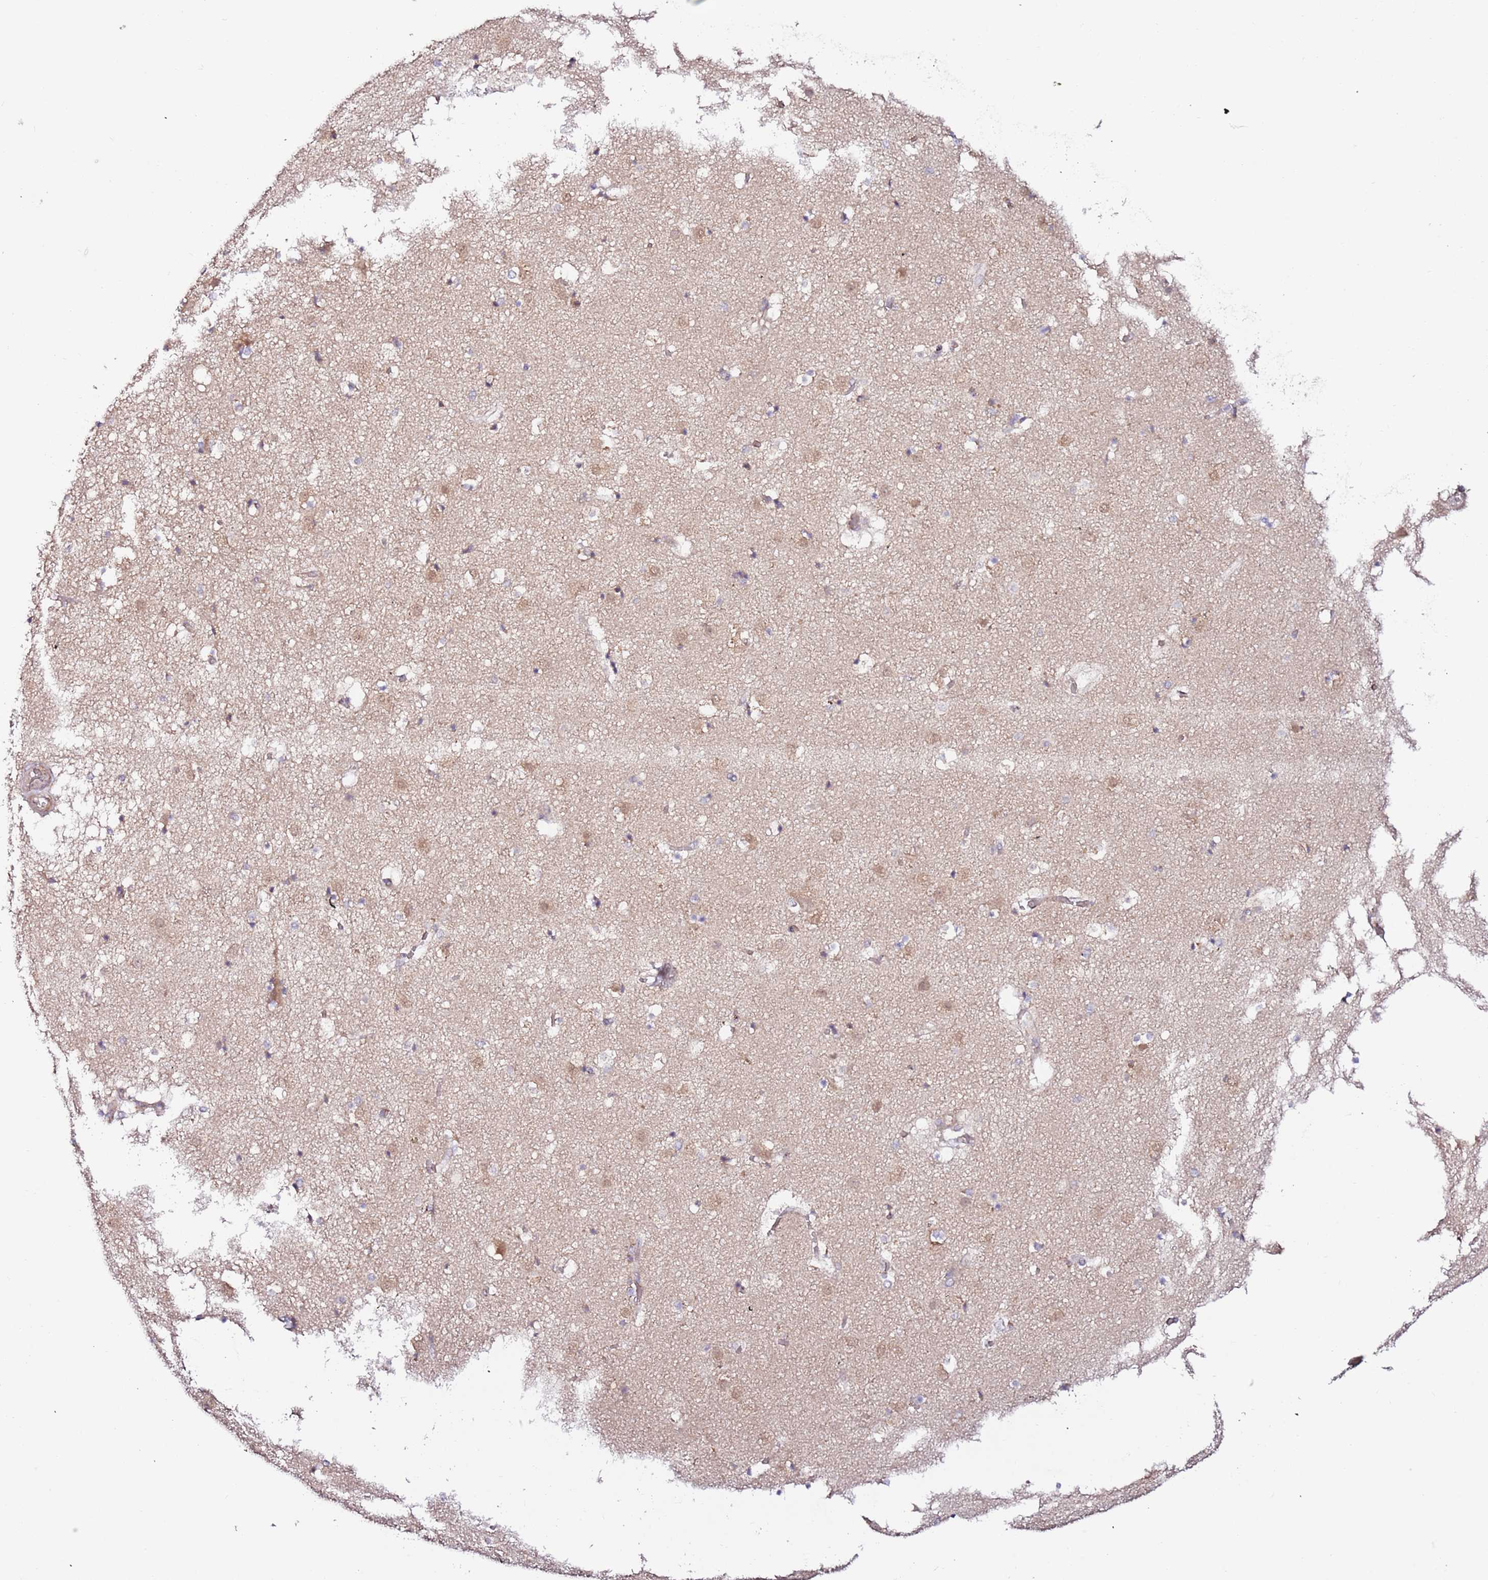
{"staining": {"intensity": "weak", "quantity": "25%-75%", "location": "cytoplasmic/membranous"}, "tissue": "caudate", "cell_type": "Glial cells", "image_type": "normal", "snomed": [{"axis": "morphology", "description": "Normal tissue, NOS"}, {"axis": "topography", "description": "Lateral ventricle wall"}], "caption": "The immunohistochemical stain highlights weak cytoplasmic/membranous positivity in glial cells of normal caudate. (DAB = brown stain, brightfield microscopy at high magnification).", "gene": "HSD17B7", "patient": {"sex": "male", "age": 70}}